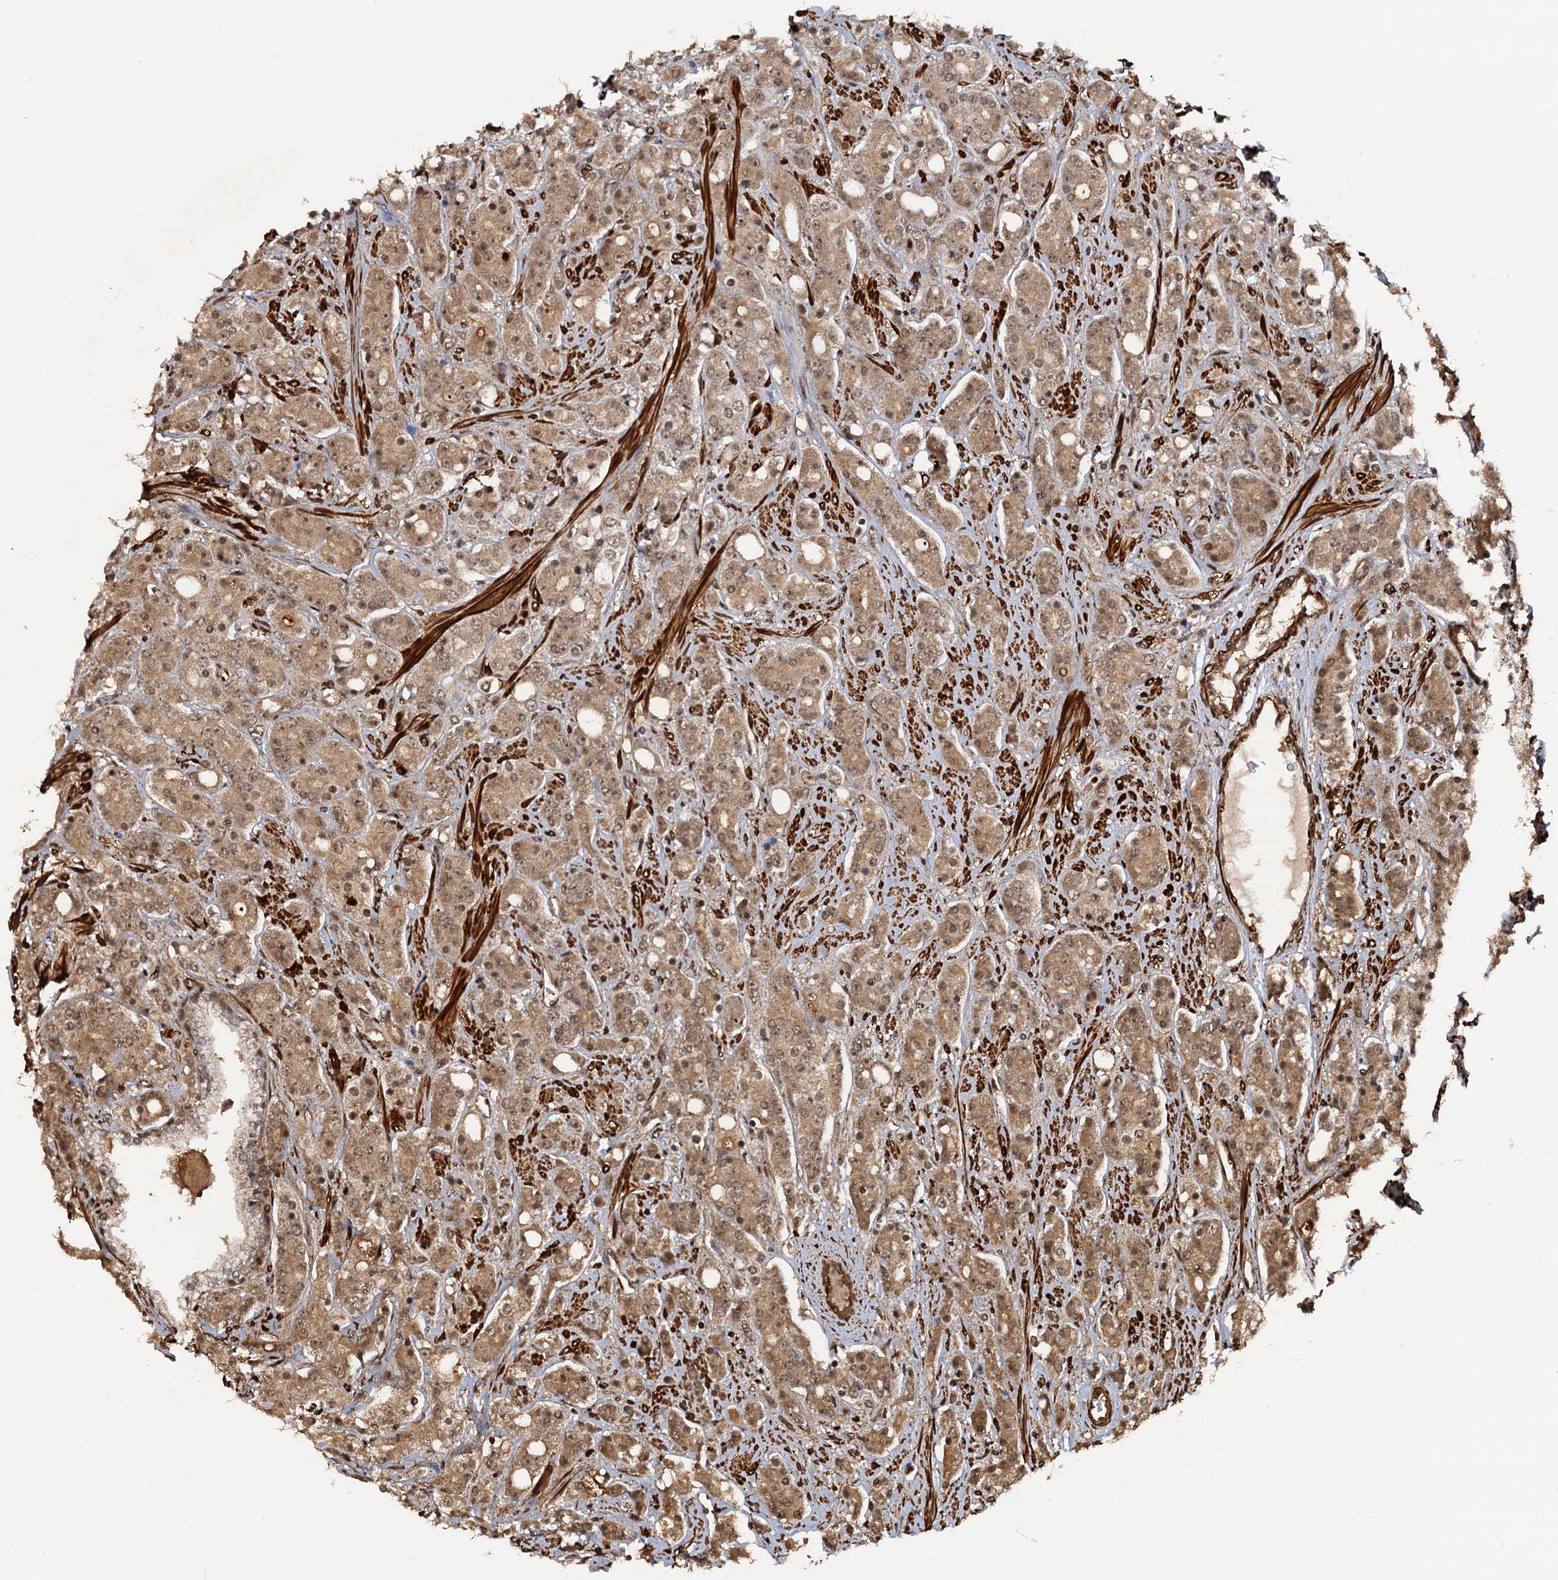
{"staining": {"intensity": "moderate", "quantity": ">75%", "location": "cytoplasmic/membranous,nuclear"}, "tissue": "prostate cancer", "cell_type": "Tumor cells", "image_type": "cancer", "snomed": [{"axis": "morphology", "description": "Adenocarcinoma, High grade"}, {"axis": "topography", "description": "Prostate"}], "caption": "Human prostate adenocarcinoma (high-grade) stained with a brown dye shows moderate cytoplasmic/membranous and nuclear positive staining in about >75% of tumor cells.", "gene": "SNRNP25", "patient": {"sex": "male", "age": 62}}